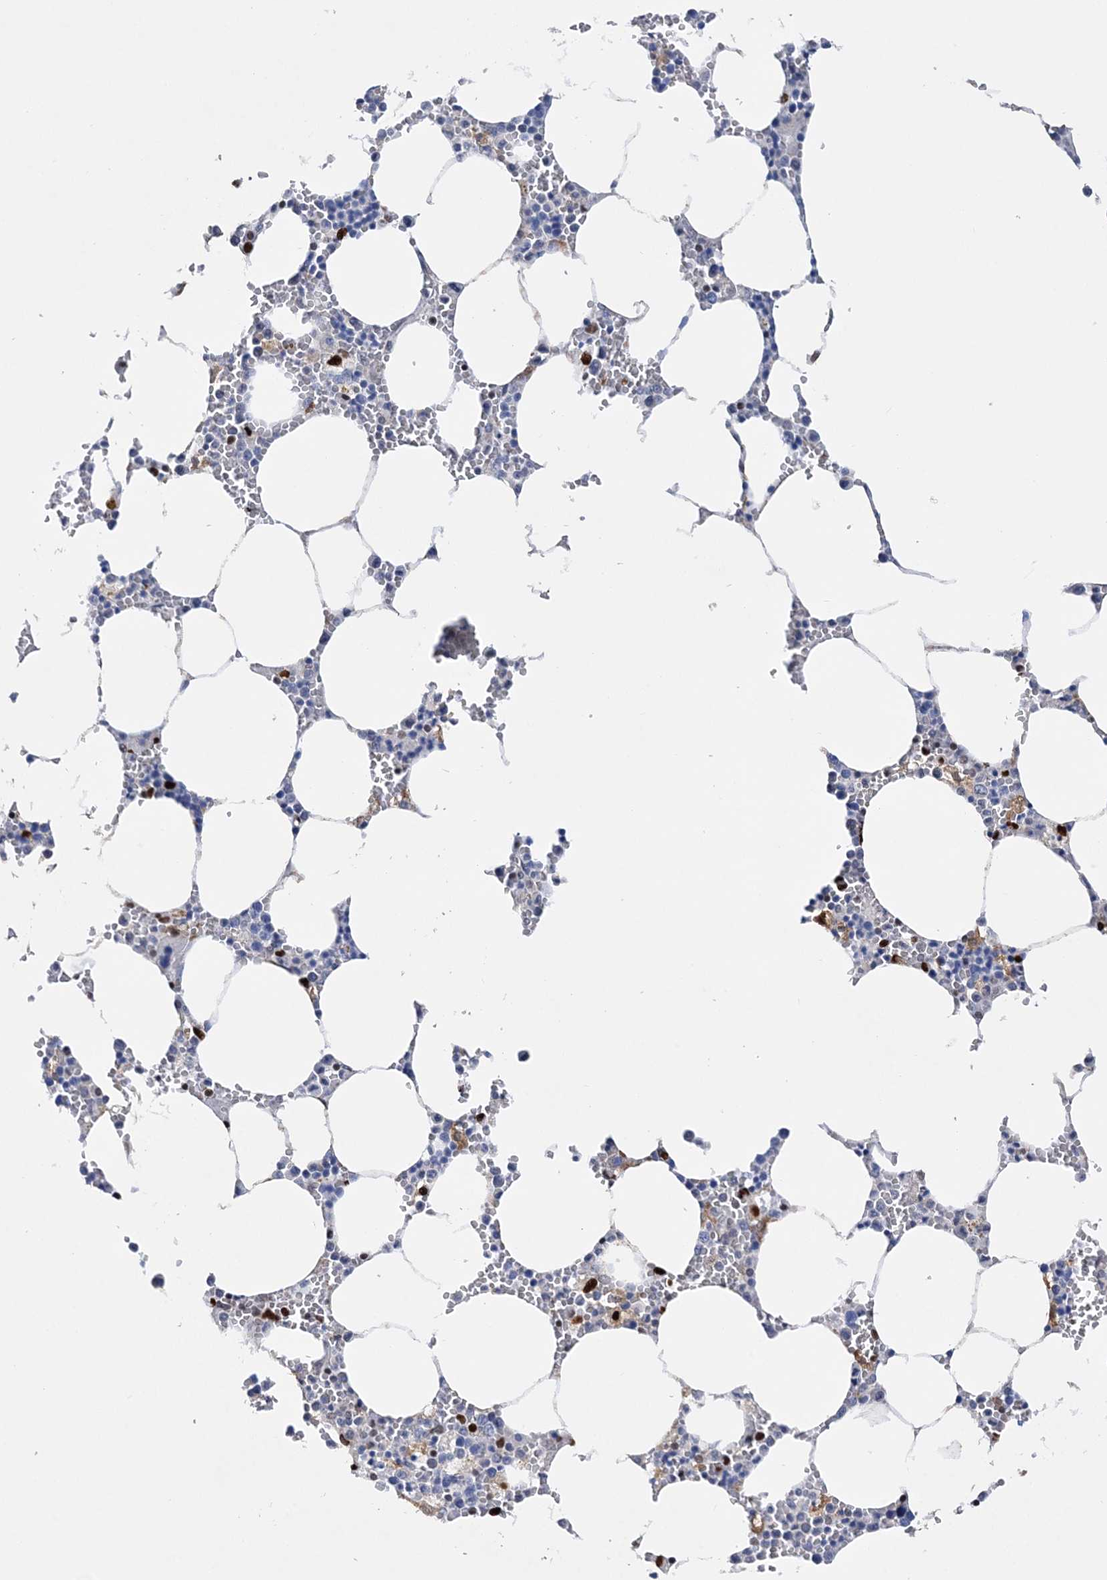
{"staining": {"intensity": "strong", "quantity": "<25%", "location": "nuclear"}, "tissue": "bone marrow", "cell_type": "Hematopoietic cells", "image_type": "normal", "snomed": [{"axis": "morphology", "description": "Normal tissue, NOS"}, {"axis": "topography", "description": "Bone marrow"}], "caption": "Immunohistochemistry (IHC) of unremarkable bone marrow shows medium levels of strong nuclear staining in approximately <25% of hematopoietic cells.", "gene": "NIT2", "patient": {"sex": "male", "age": 70}}